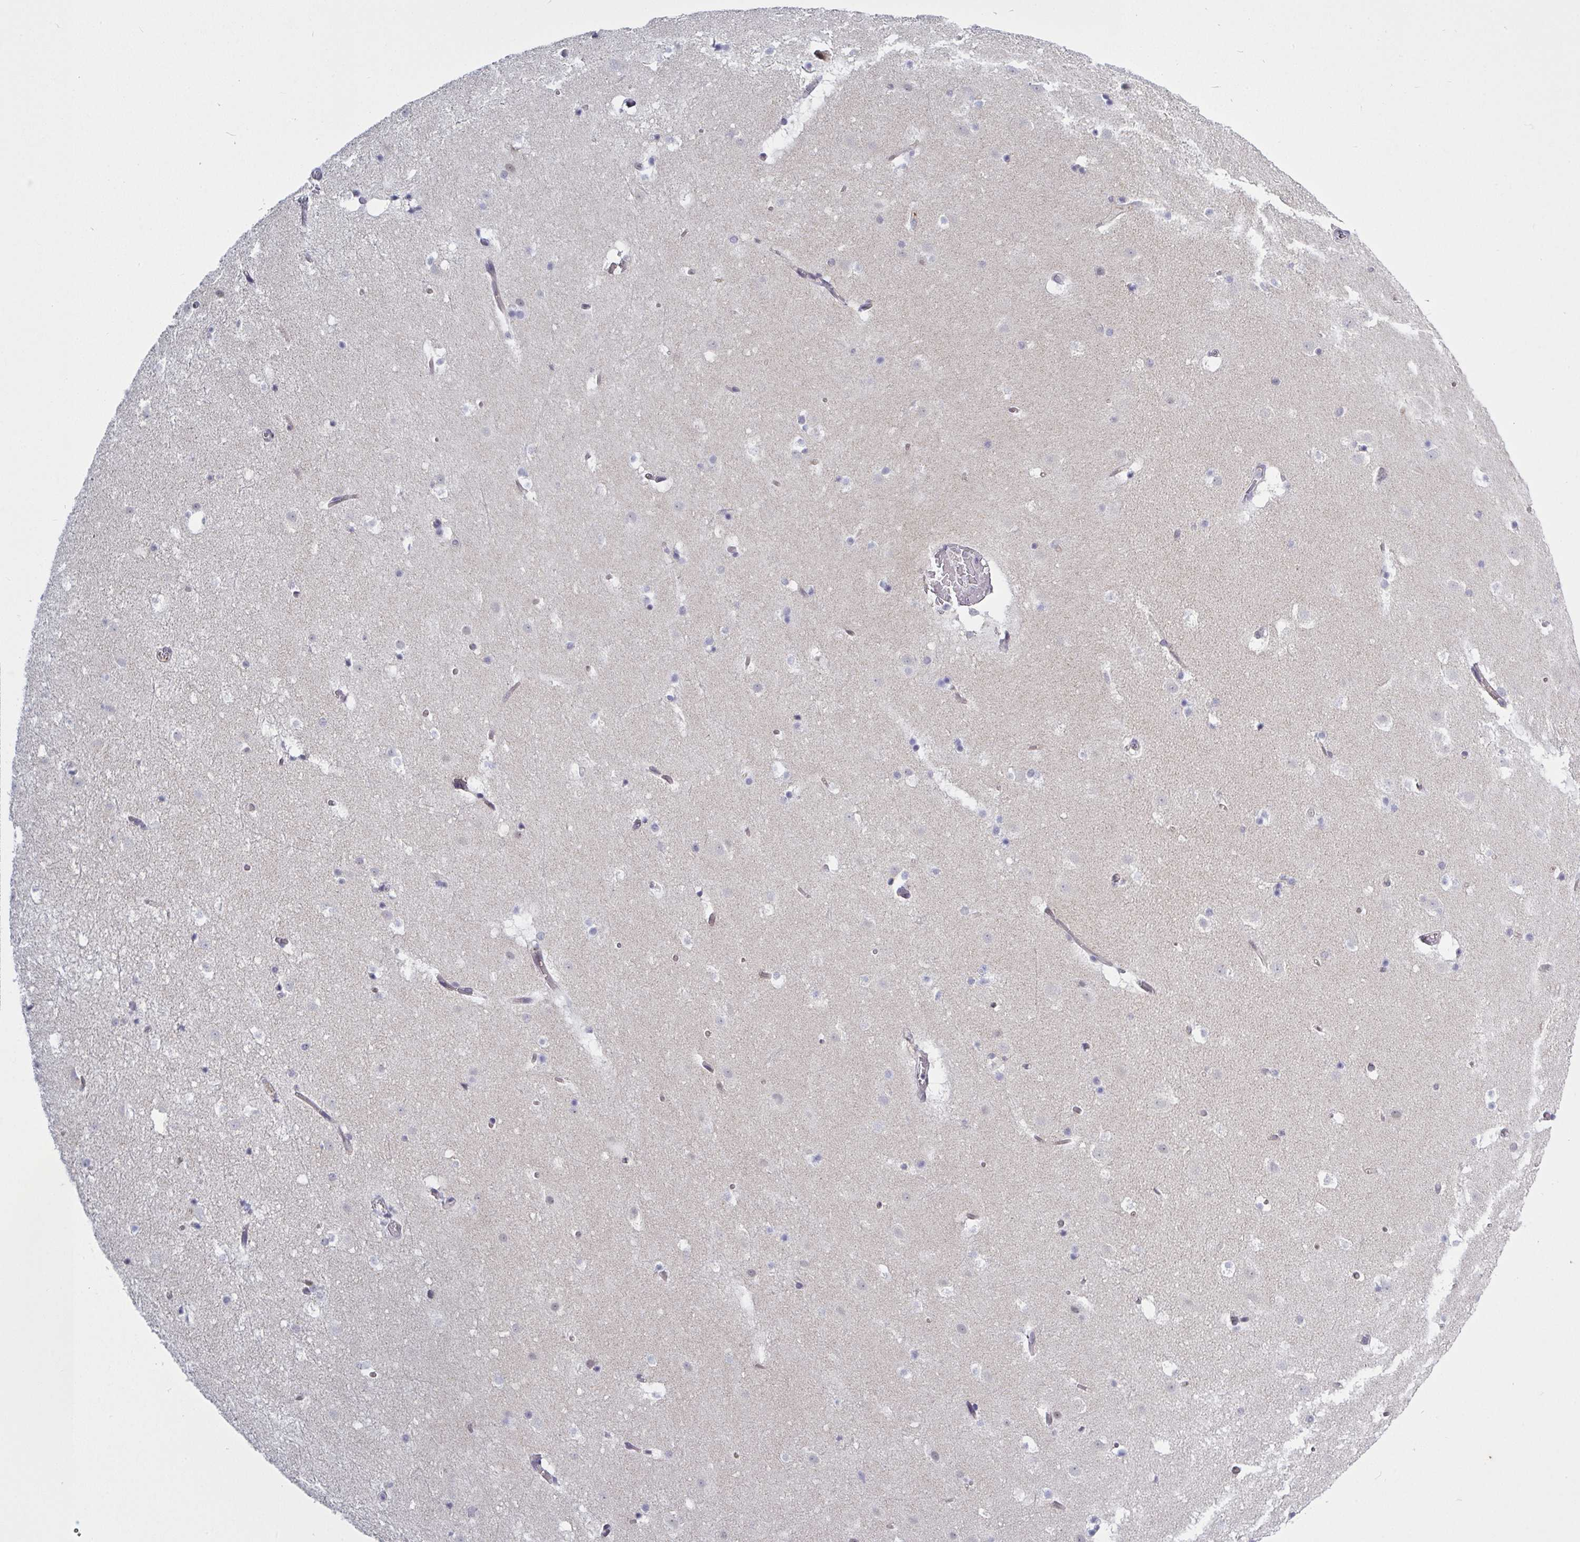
{"staining": {"intensity": "negative", "quantity": "none", "location": "none"}, "tissue": "caudate", "cell_type": "Glial cells", "image_type": "normal", "snomed": [{"axis": "morphology", "description": "Normal tissue, NOS"}, {"axis": "topography", "description": "Lateral ventricle wall"}], "caption": "A histopathology image of caudate stained for a protein displays no brown staining in glial cells. (DAB (3,3'-diaminobenzidine) IHC with hematoxylin counter stain).", "gene": "KDM4D", "patient": {"sex": "male", "age": 37}}